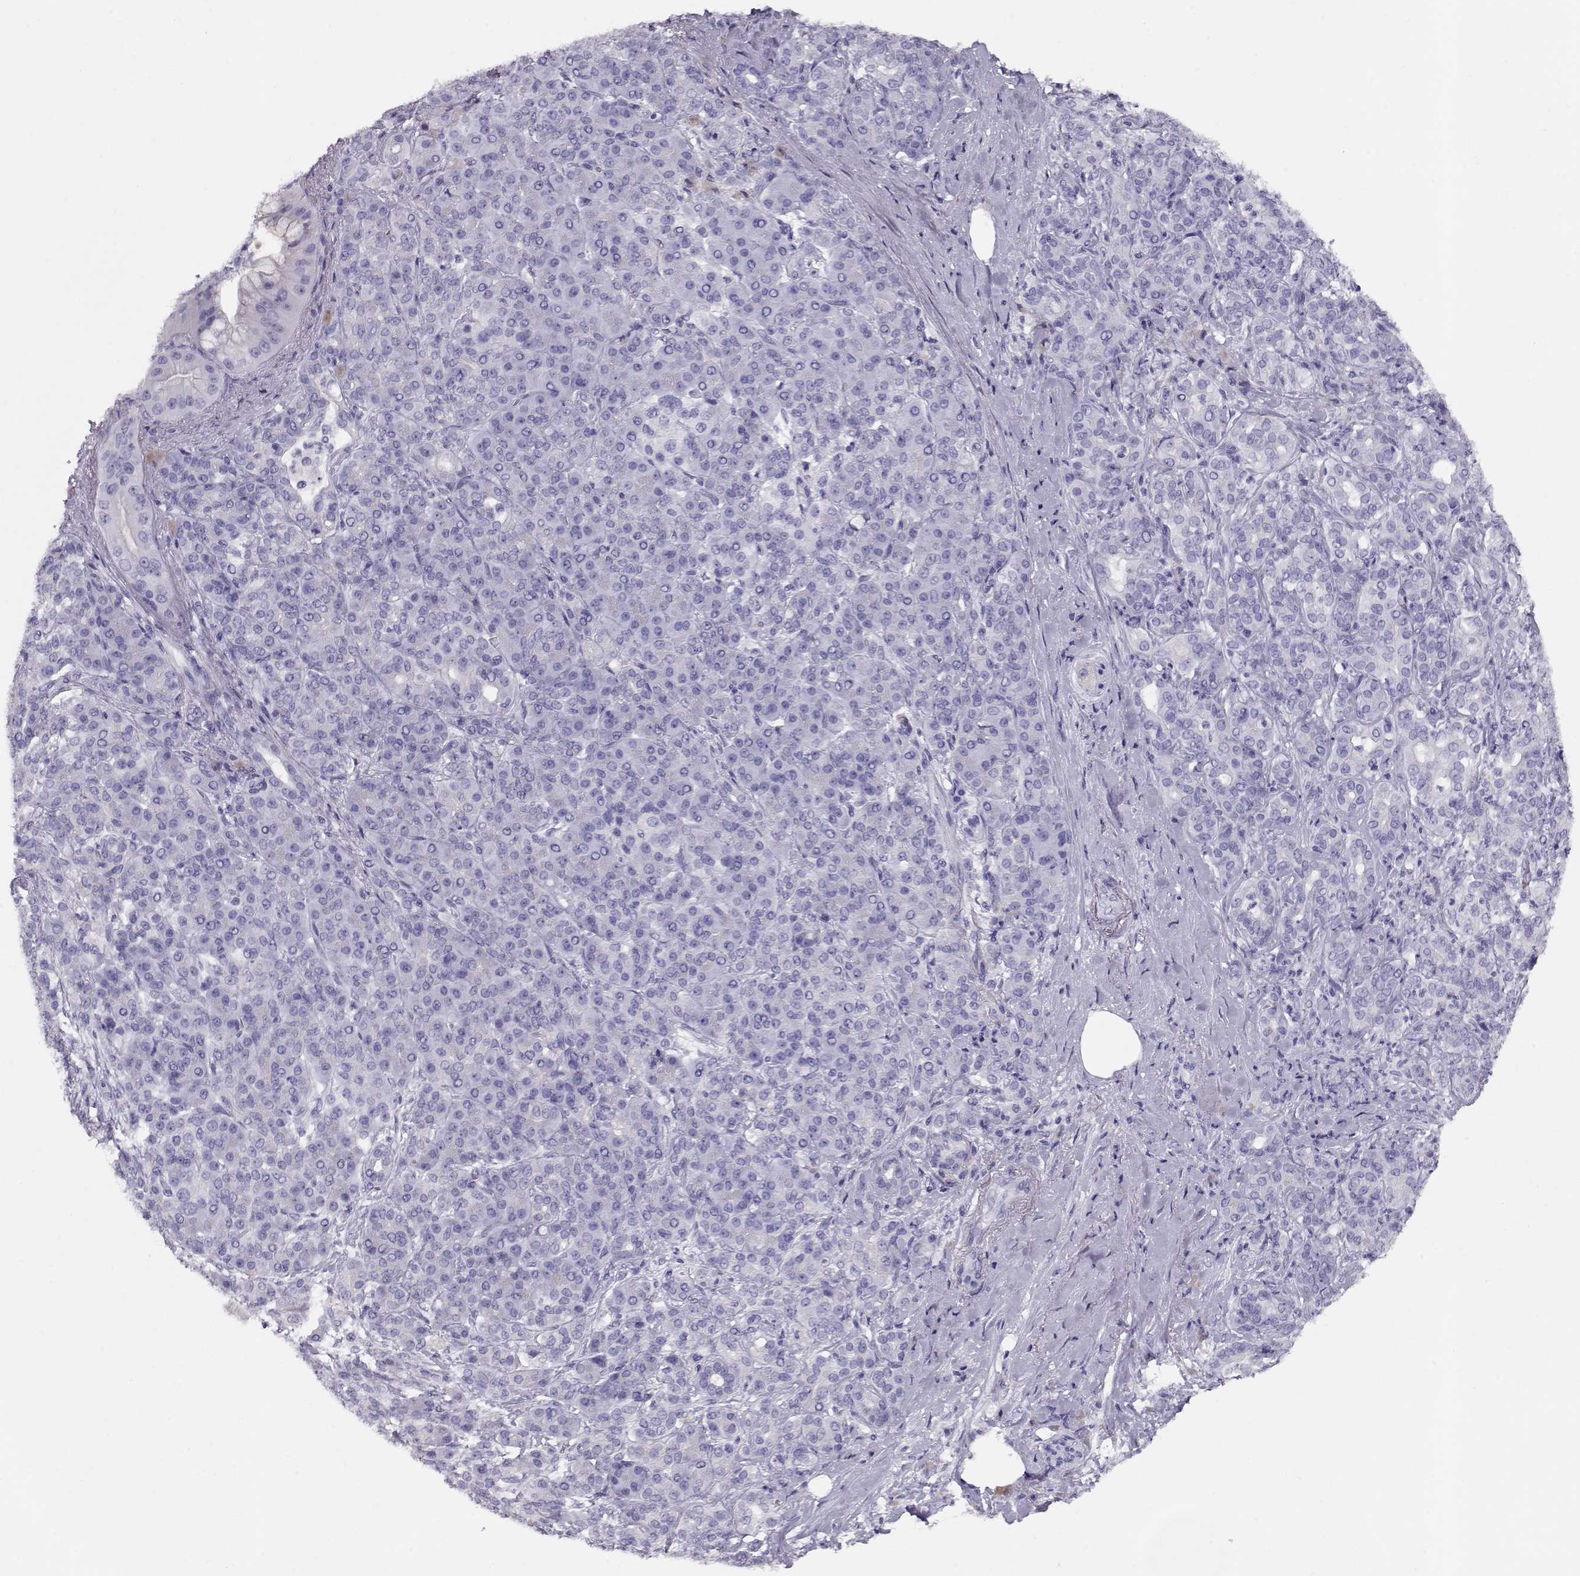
{"staining": {"intensity": "negative", "quantity": "none", "location": "none"}, "tissue": "pancreatic cancer", "cell_type": "Tumor cells", "image_type": "cancer", "snomed": [{"axis": "morphology", "description": "Normal tissue, NOS"}, {"axis": "morphology", "description": "Inflammation, NOS"}, {"axis": "morphology", "description": "Adenocarcinoma, NOS"}, {"axis": "topography", "description": "Pancreas"}], "caption": "Micrograph shows no protein positivity in tumor cells of pancreatic cancer (adenocarcinoma) tissue.", "gene": "ACTN2", "patient": {"sex": "male", "age": 57}}